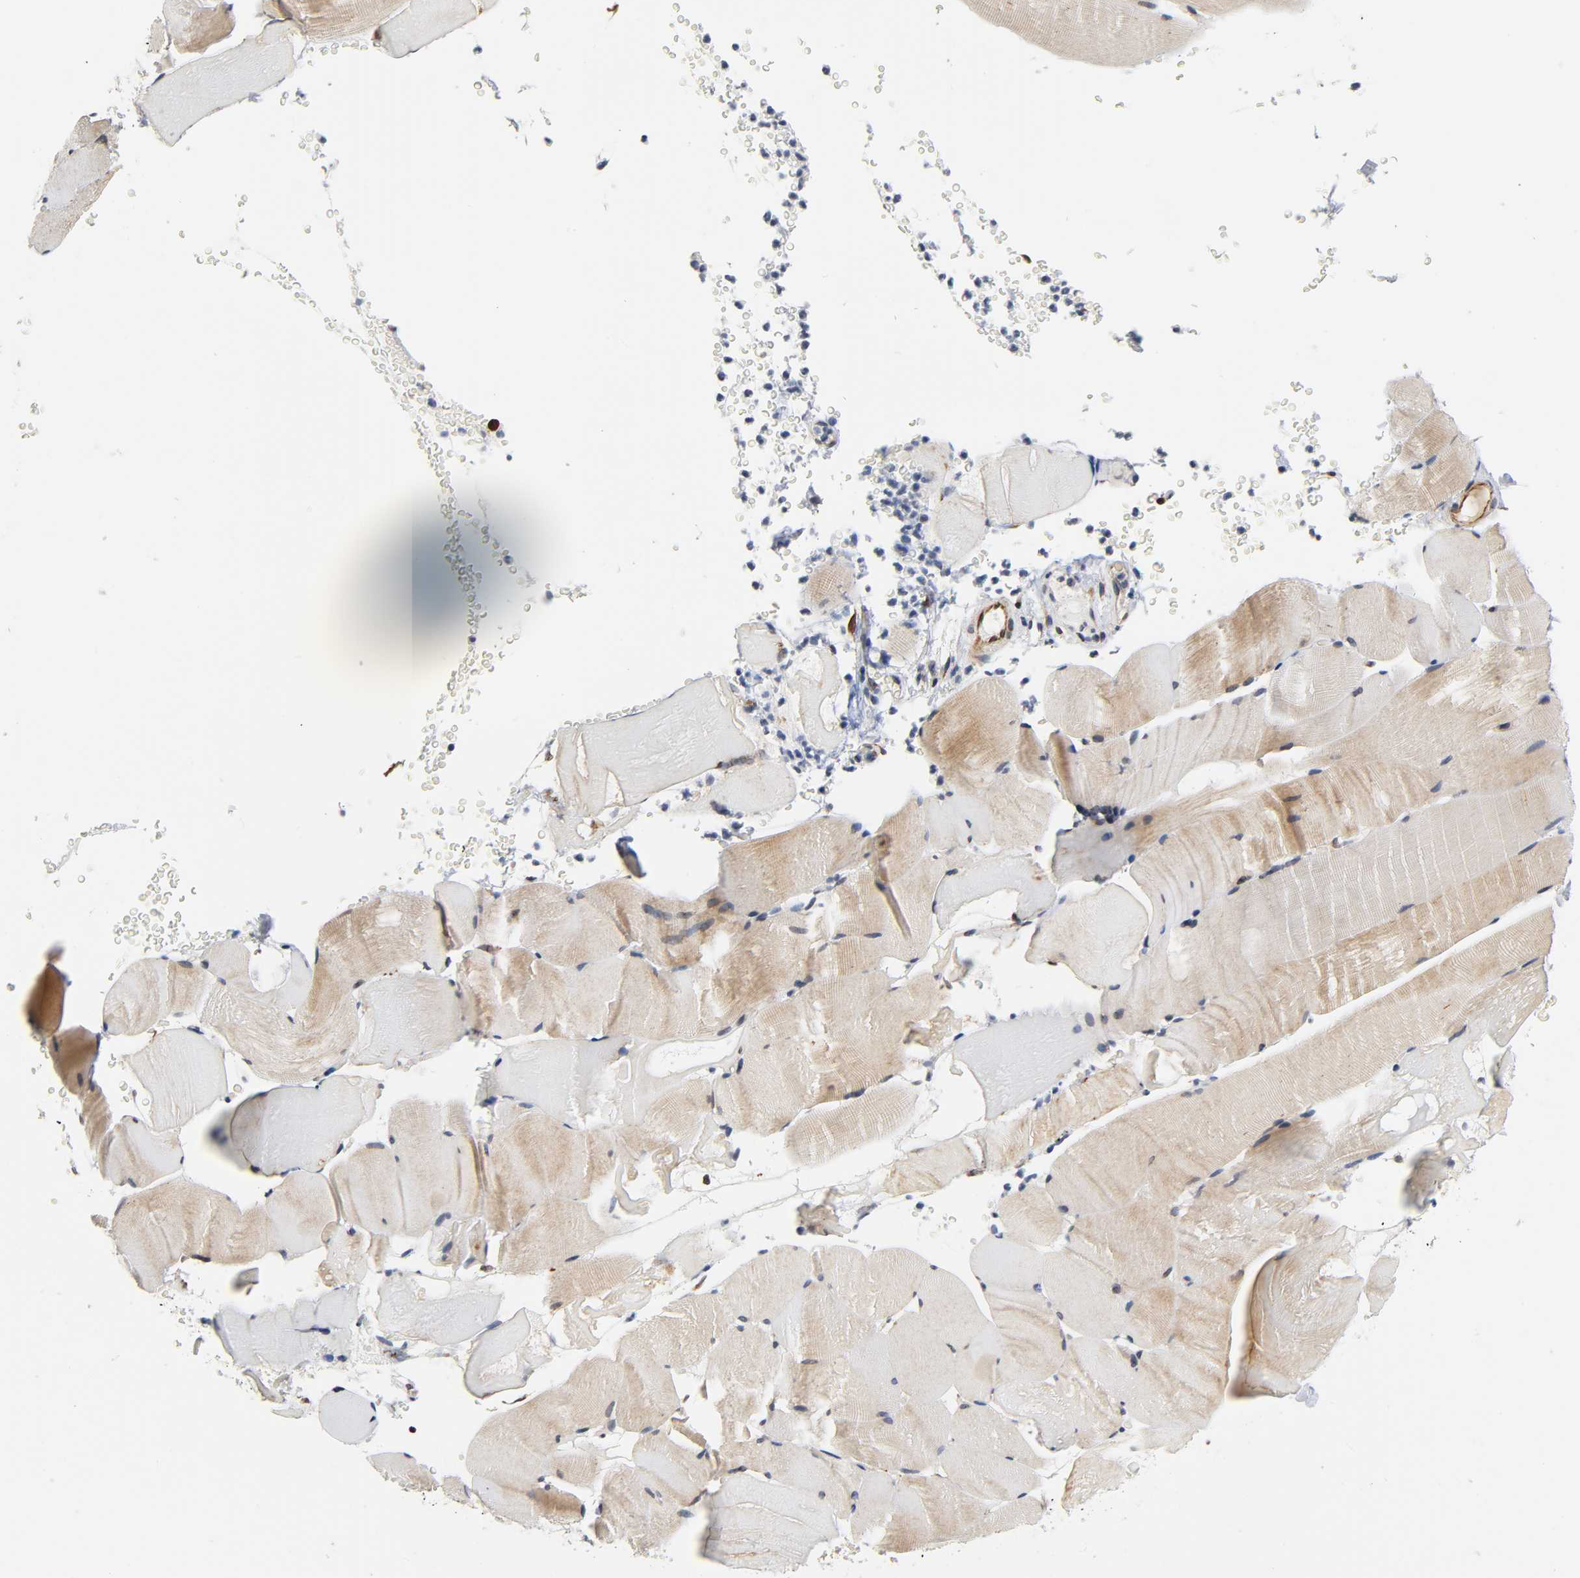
{"staining": {"intensity": "weak", "quantity": ">75%", "location": "cytoplasmic/membranous"}, "tissue": "skeletal muscle", "cell_type": "Myocytes", "image_type": "normal", "snomed": [{"axis": "morphology", "description": "Normal tissue, NOS"}, {"axis": "topography", "description": "Skeletal muscle"}], "caption": "Weak cytoplasmic/membranous positivity is present in approximately >75% of myocytes in benign skeletal muscle. (brown staining indicates protein expression, while blue staining denotes nuclei).", "gene": "ASB6", "patient": {"sex": "male", "age": 62}}